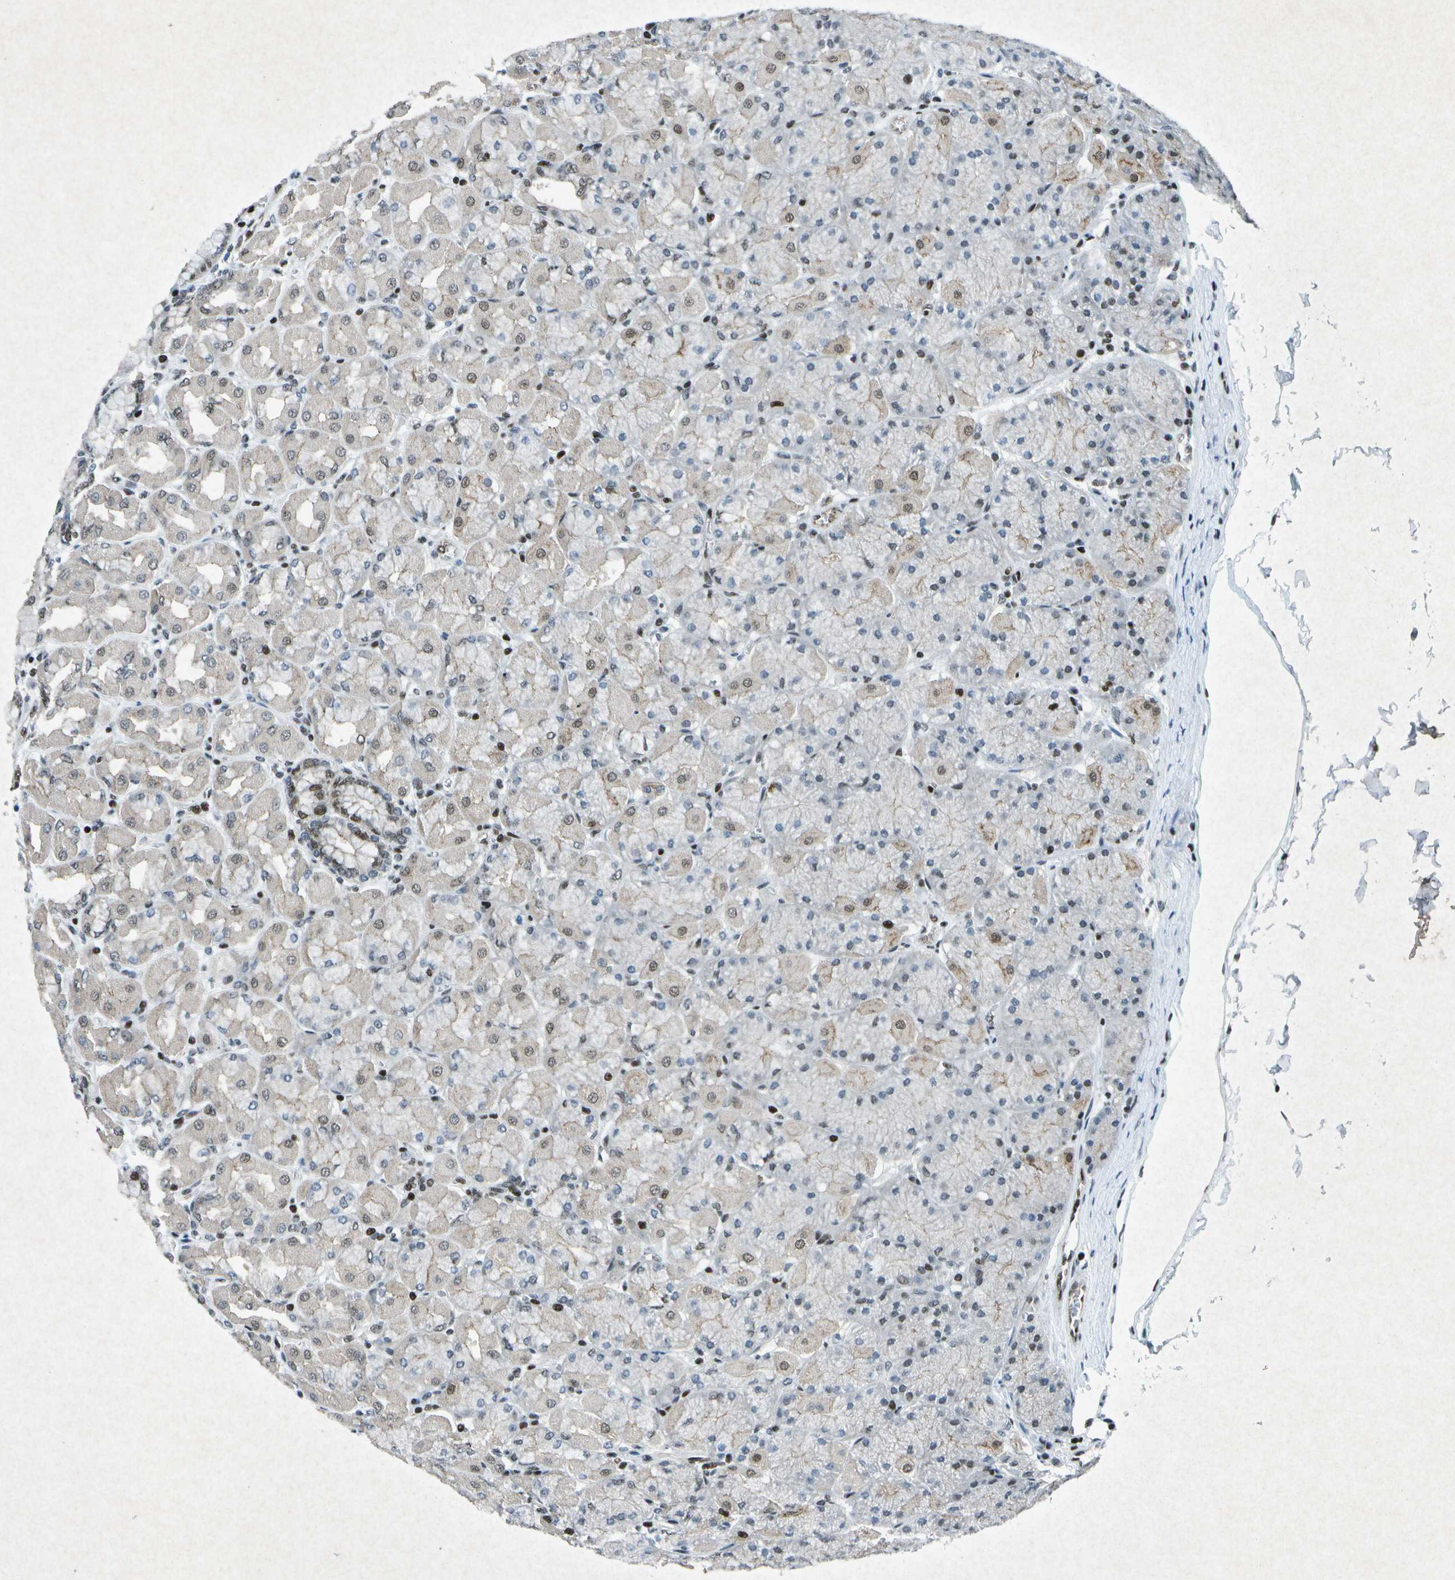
{"staining": {"intensity": "moderate", "quantity": "<25%", "location": "cytoplasmic/membranous,nuclear"}, "tissue": "stomach", "cell_type": "Glandular cells", "image_type": "normal", "snomed": [{"axis": "morphology", "description": "Normal tissue, NOS"}, {"axis": "topography", "description": "Stomach, upper"}], "caption": "Protein expression analysis of benign stomach shows moderate cytoplasmic/membranous,nuclear staining in about <25% of glandular cells.", "gene": "MTA2", "patient": {"sex": "female", "age": 56}}